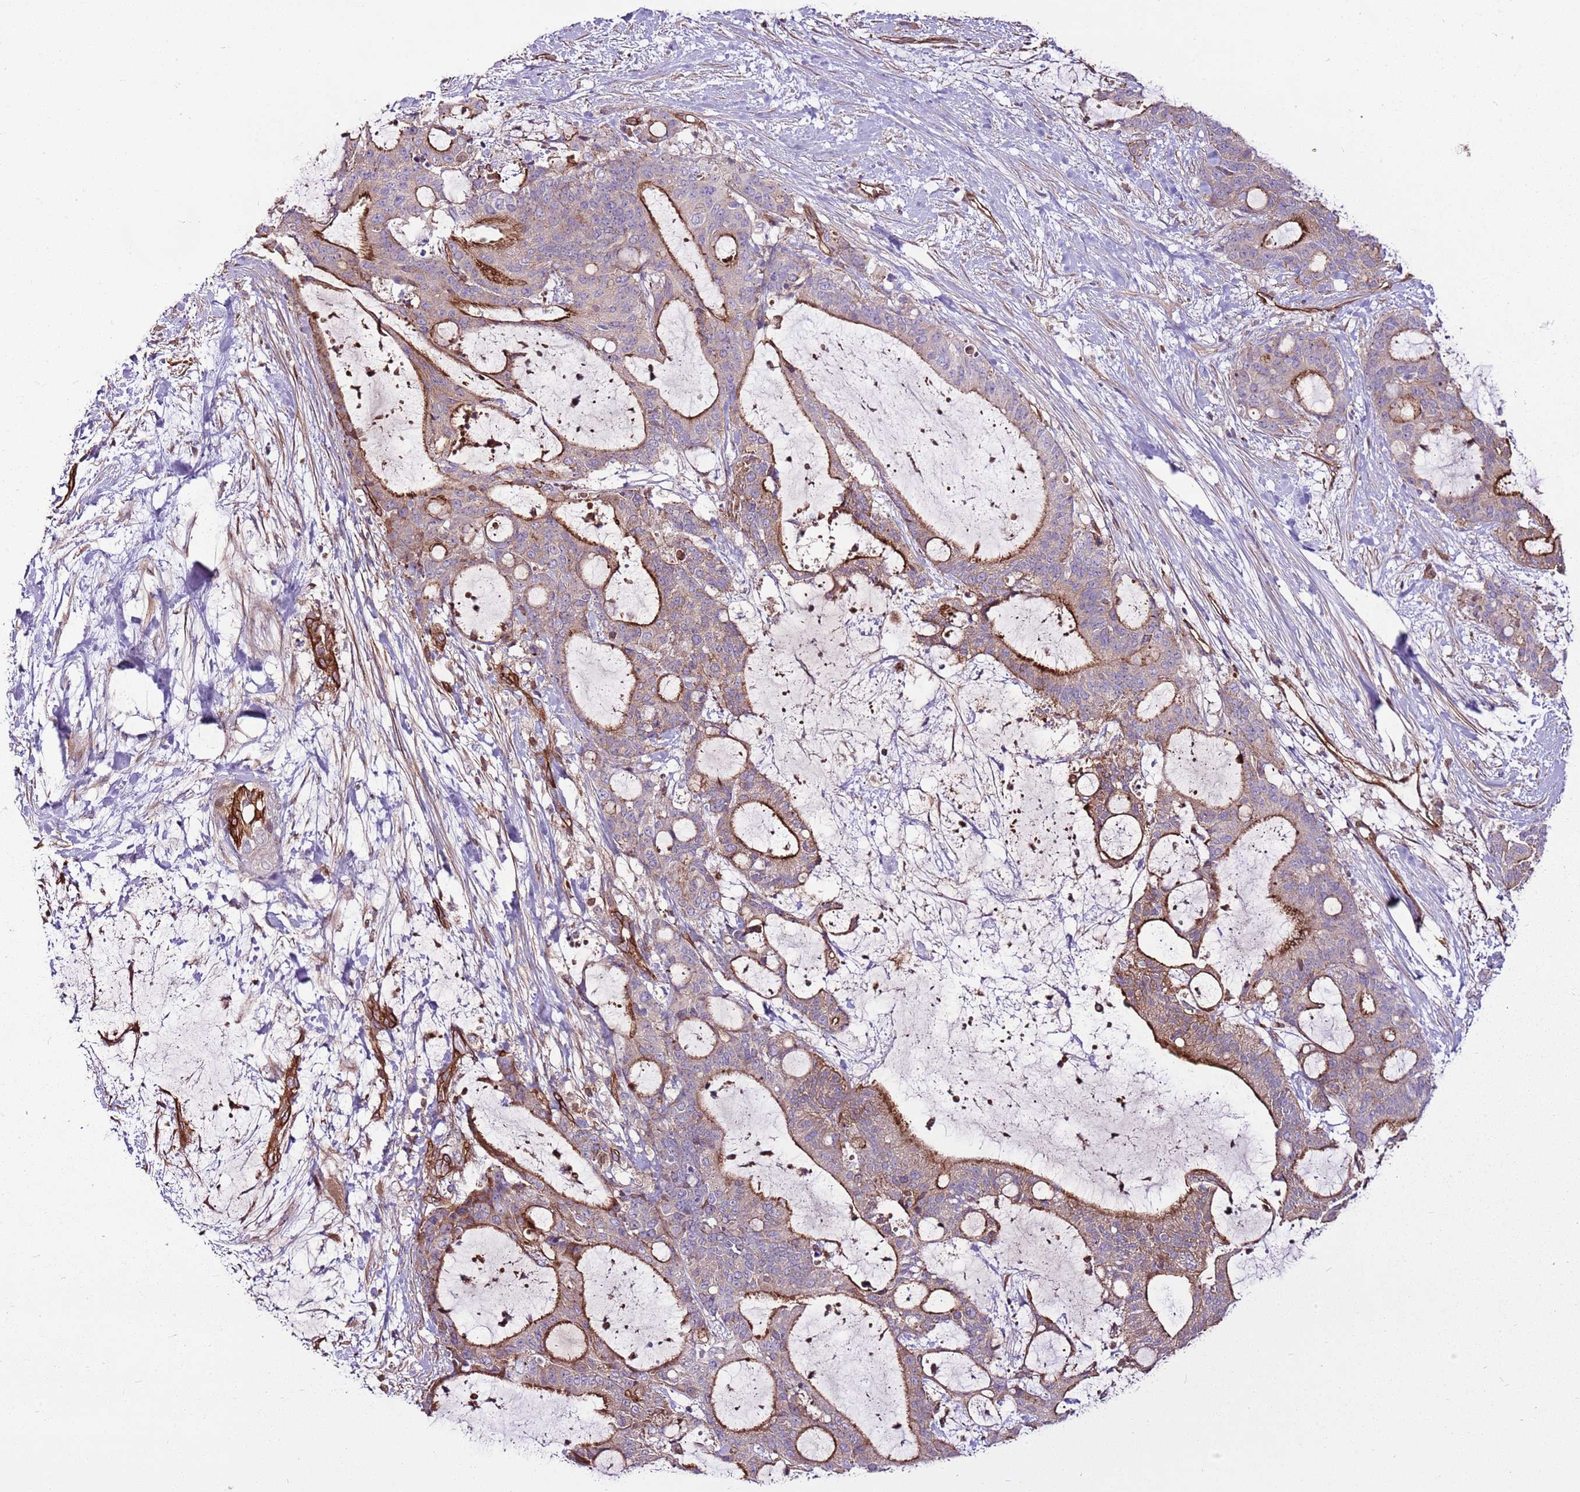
{"staining": {"intensity": "strong", "quantity": "25%-75%", "location": "cytoplasmic/membranous"}, "tissue": "liver cancer", "cell_type": "Tumor cells", "image_type": "cancer", "snomed": [{"axis": "morphology", "description": "Normal tissue, NOS"}, {"axis": "morphology", "description": "Cholangiocarcinoma"}, {"axis": "topography", "description": "Liver"}, {"axis": "topography", "description": "Peripheral nerve tissue"}], "caption": "Liver cancer stained for a protein (brown) shows strong cytoplasmic/membranous positive expression in approximately 25%-75% of tumor cells.", "gene": "ZNF827", "patient": {"sex": "female", "age": 73}}